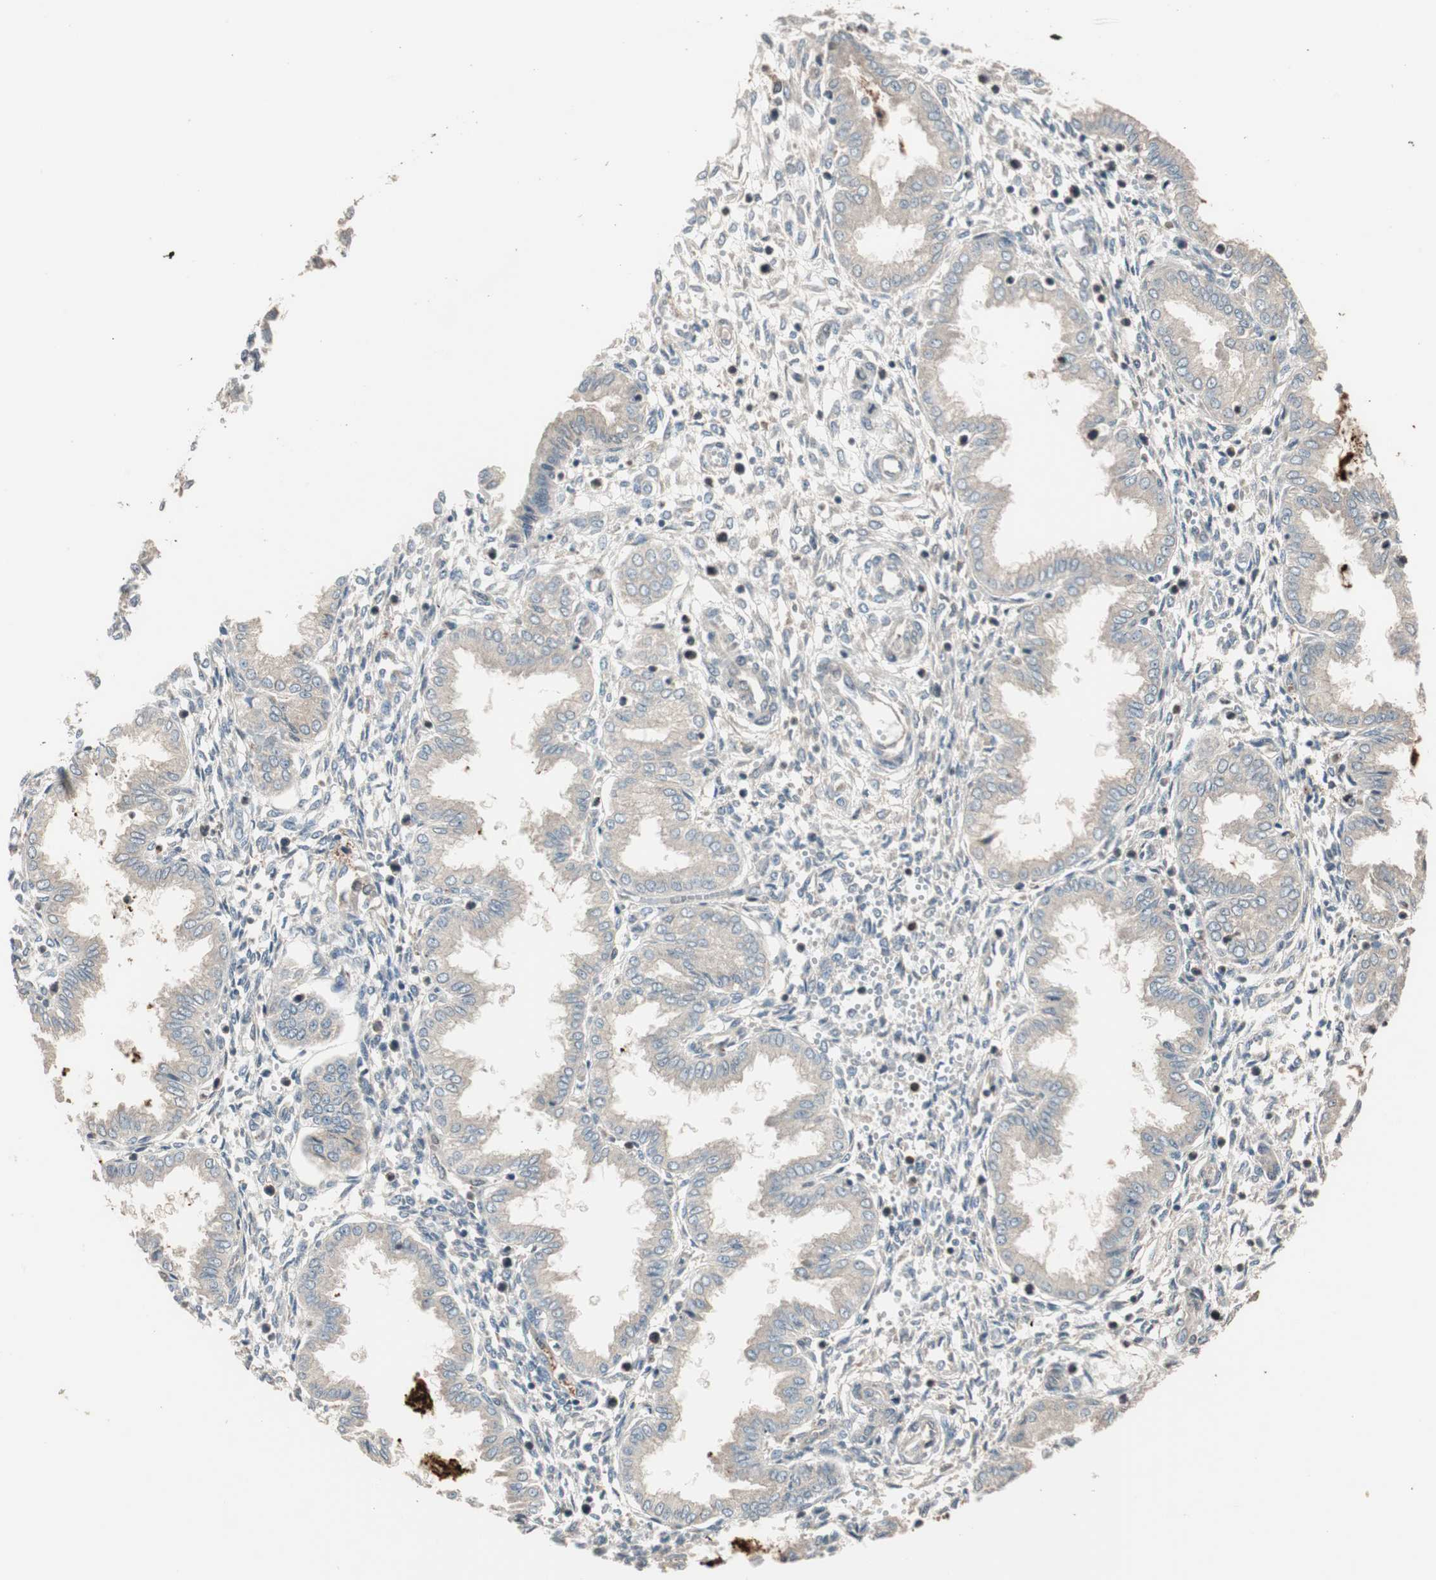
{"staining": {"intensity": "weak", "quantity": ">75%", "location": "cytoplasmic/membranous"}, "tissue": "endometrium", "cell_type": "Cells in endometrial stroma", "image_type": "normal", "snomed": [{"axis": "morphology", "description": "Normal tissue, NOS"}, {"axis": "topography", "description": "Endometrium"}], "caption": "Immunohistochemical staining of normal endometrium shows low levels of weak cytoplasmic/membranous staining in approximately >75% of cells in endometrial stroma. Ihc stains the protein of interest in brown and the nuclei are stained blue.", "gene": "ATP6AP2", "patient": {"sex": "female", "age": 33}}